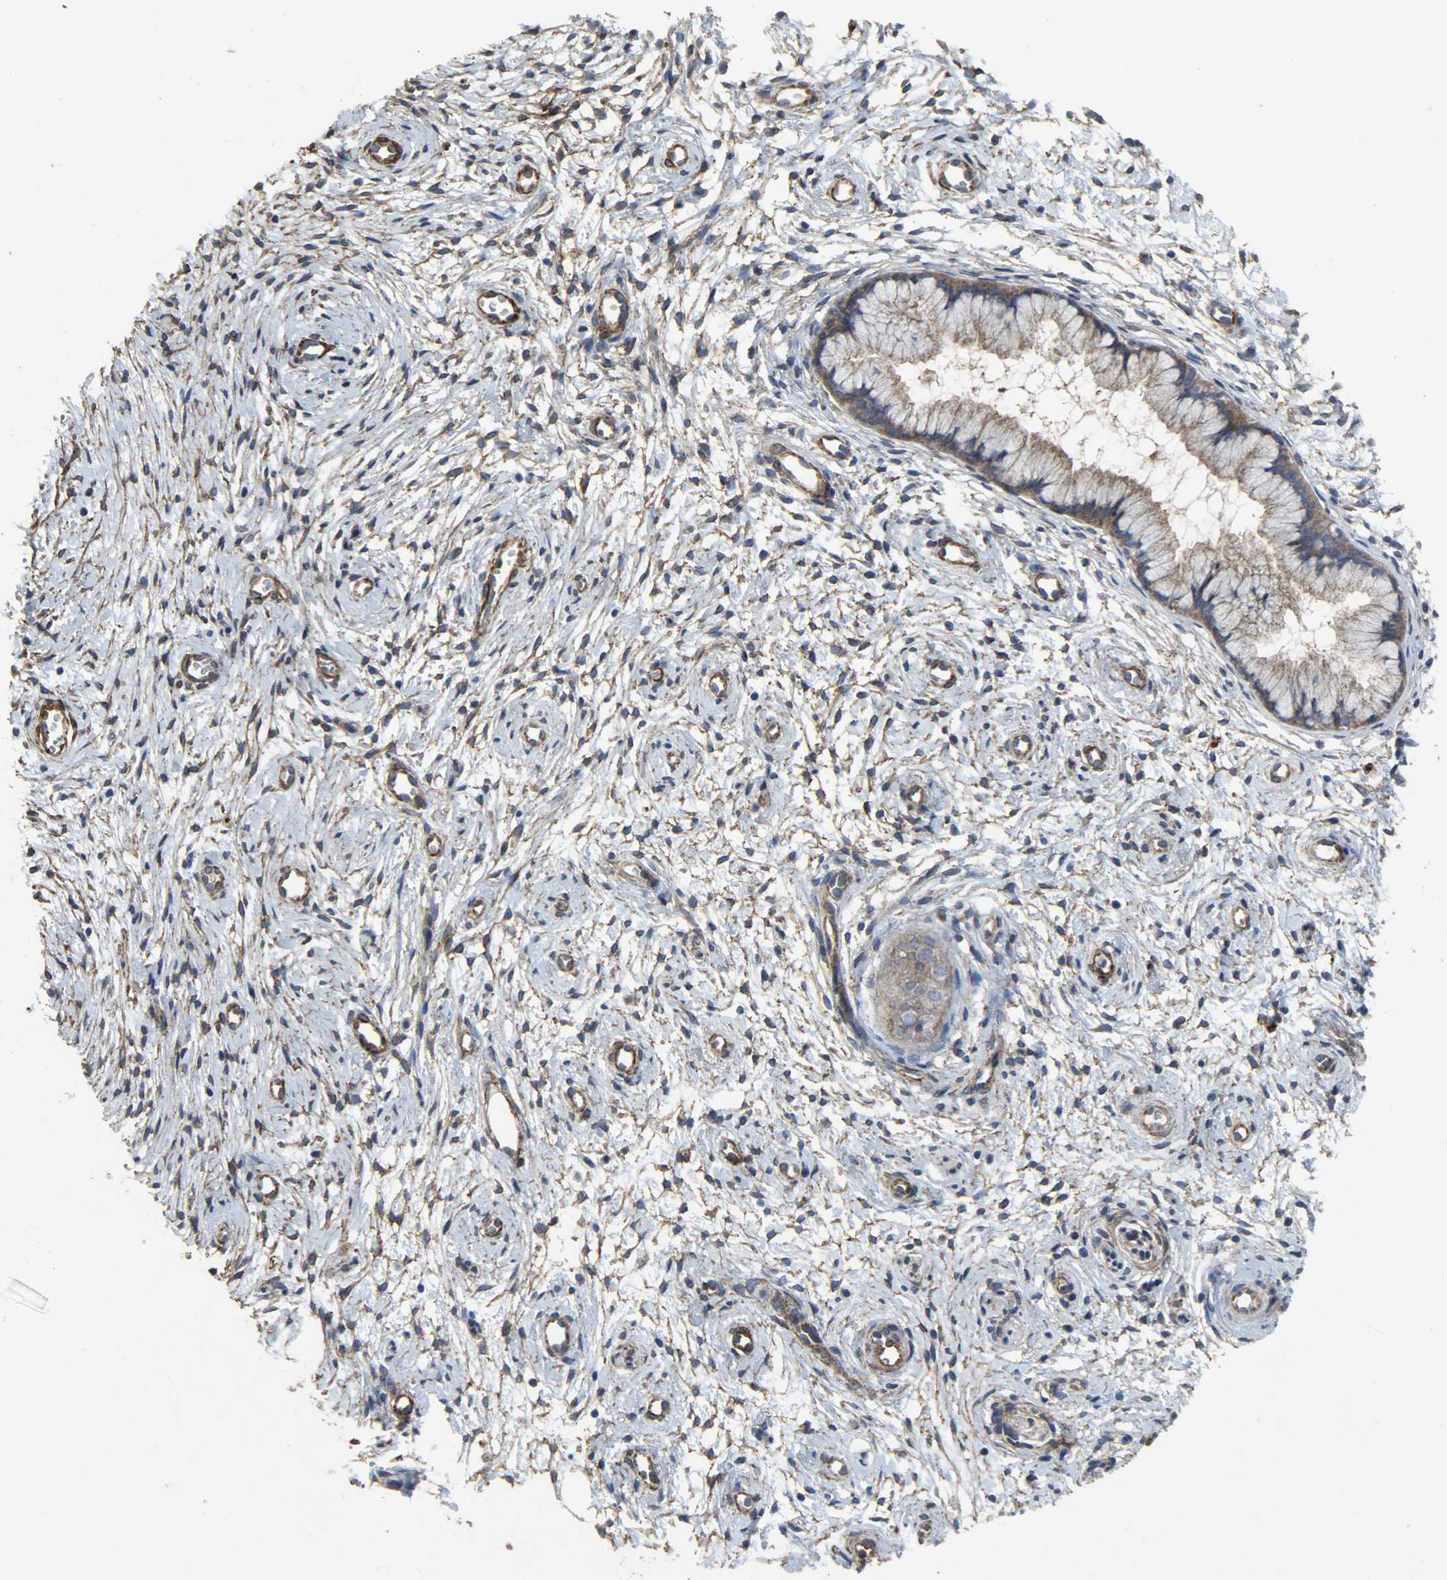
{"staining": {"intensity": "weak", "quantity": ">75%", "location": "cytoplasmic/membranous"}, "tissue": "cervix", "cell_type": "Glandular cells", "image_type": "normal", "snomed": [{"axis": "morphology", "description": "Normal tissue, NOS"}, {"axis": "topography", "description": "Cervix"}], "caption": "Cervix stained with DAB (3,3'-diaminobenzidine) immunohistochemistry exhibits low levels of weak cytoplasmic/membranous expression in about >75% of glandular cells.", "gene": "TPM4", "patient": {"sex": "female", "age": 39}}